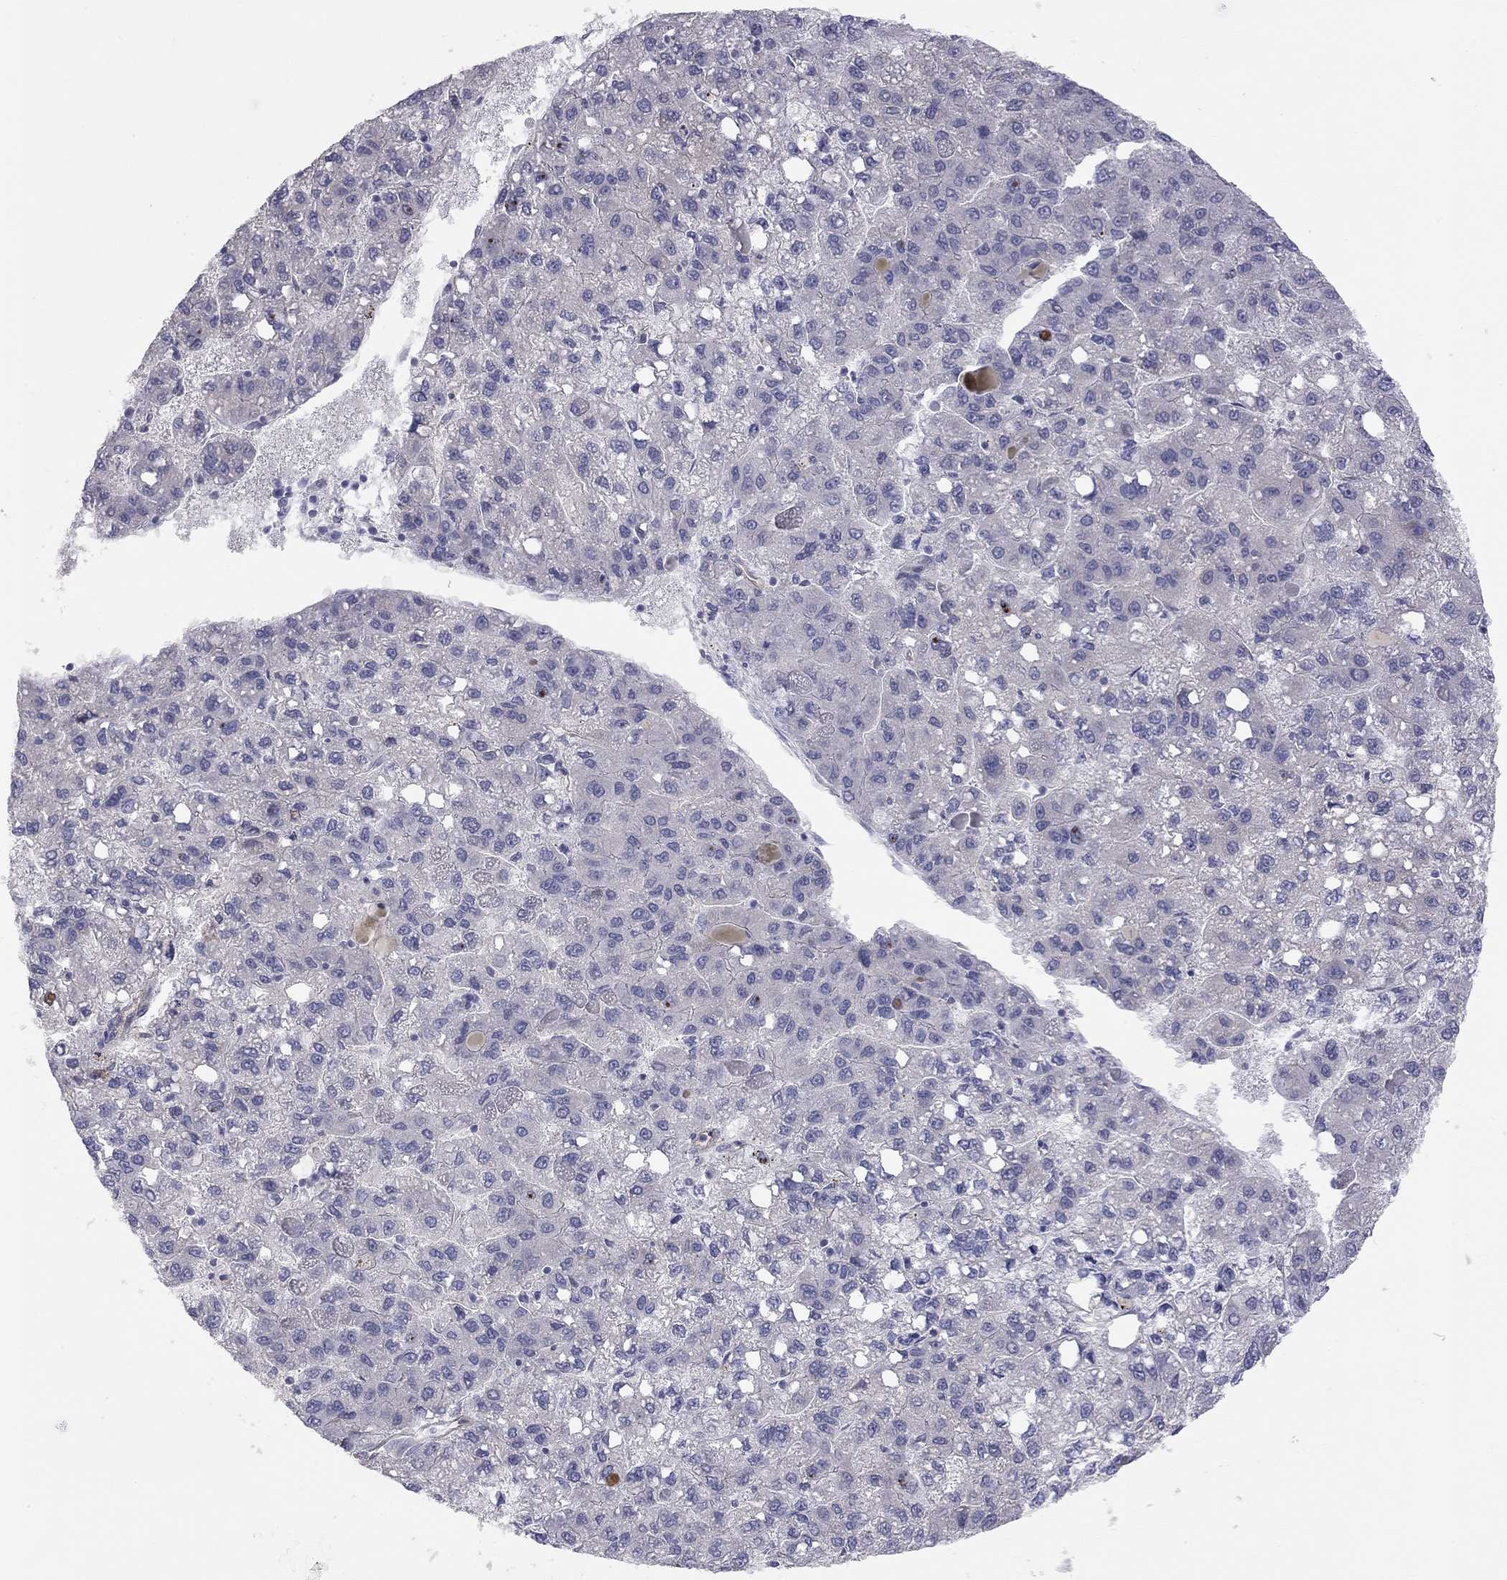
{"staining": {"intensity": "negative", "quantity": "none", "location": "none"}, "tissue": "liver cancer", "cell_type": "Tumor cells", "image_type": "cancer", "snomed": [{"axis": "morphology", "description": "Carcinoma, Hepatocellular, NOS"}, {"axis": "topography", "description": "Liver"}], "caption": "Immunohistochemistry (IHC) photomicrograph of human liver cancer stained for a protein (brown), which shows no positivity in tumor cells.", "gene": "GPRC5B", "patient": {"sex": "female", "age": 82}}